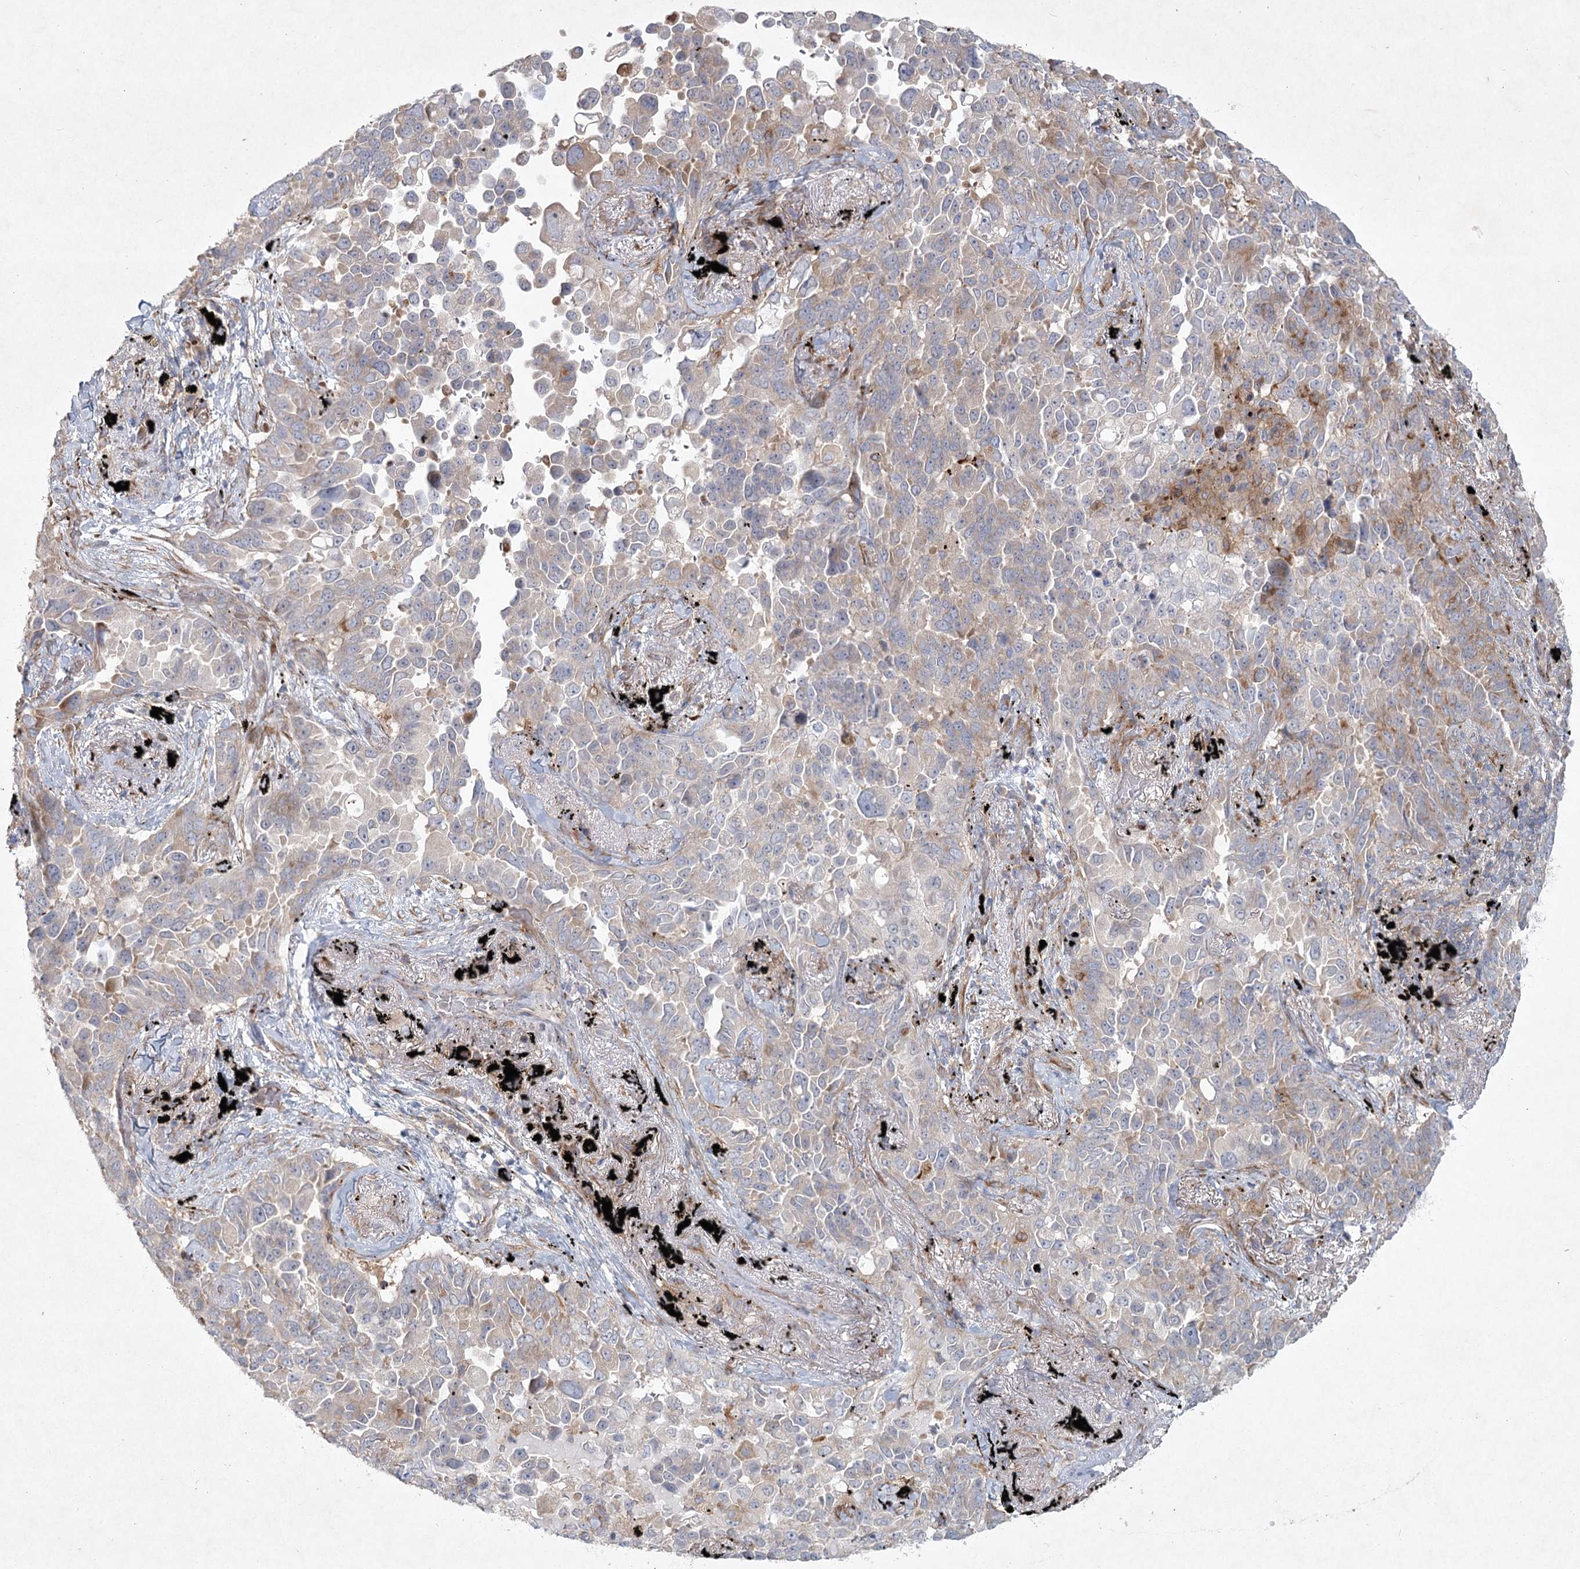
{"staining": {"intensity": "moderate", "quantity": "<25%", "location": "cytoplasmic/membranous"}, "tissue": "lung cancer", "cell_type": "Tumor cells", "image_type": "cancer", "snomed": [{"axis": "morphology", "description": "Adenocarcinoma, NOS"}, {"axis": "topography", "description": "Lung"}], "caption": "Human lung cancer stained with a protein marker exhibits moderate staining in tumor cells.", "gene": "FAM110C", "patient": {"sex": "female", "age": 67}}